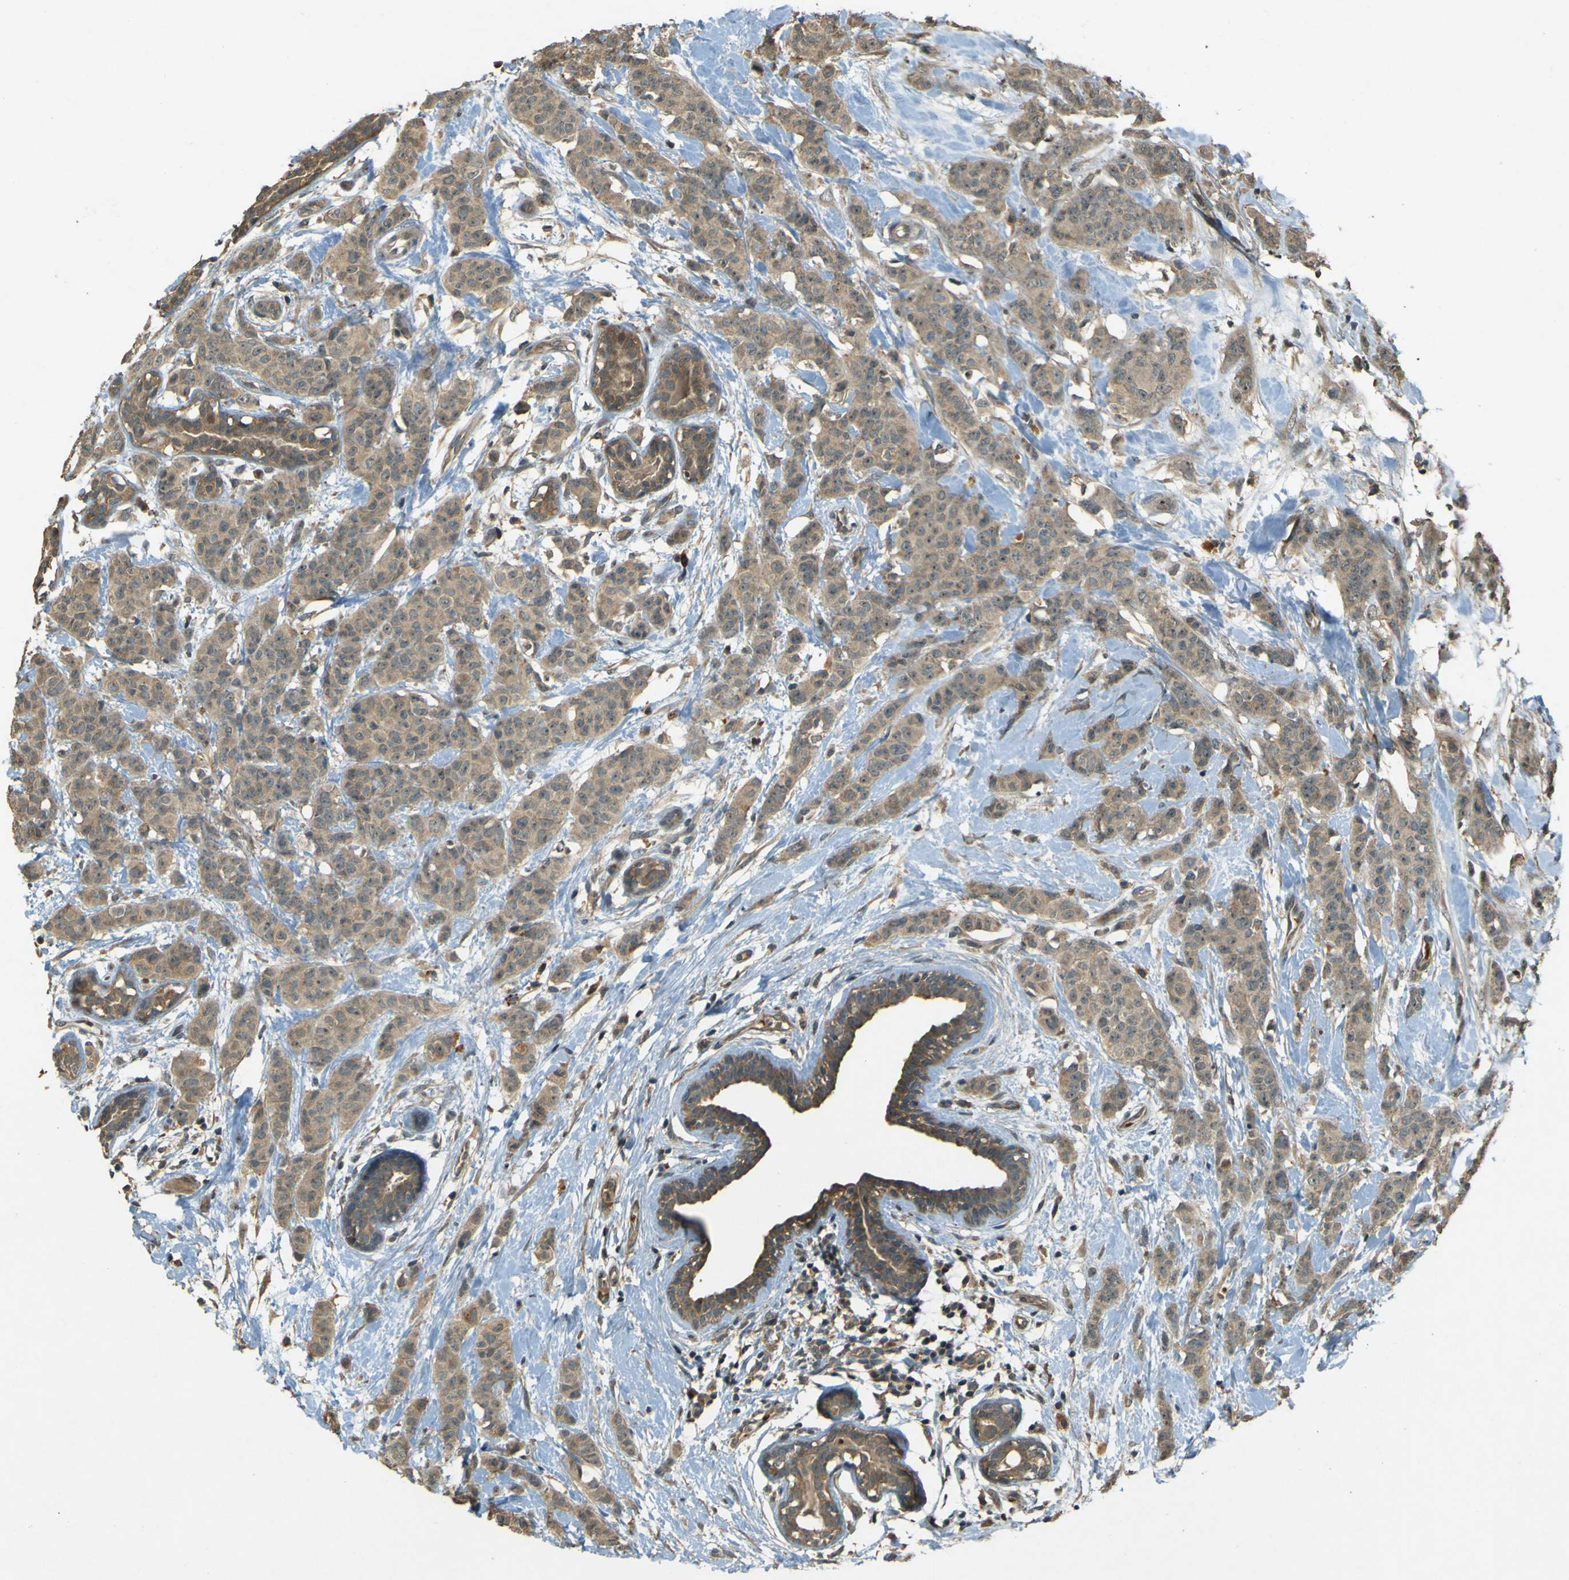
{"staining": {"intensity": "weak", "quantity": ">75%", "location": "cytoplasmic/membranous"}, "tissue": "breast cancer", "cell_type": "Tumor cells", "image_type": "cancer", "snomed": [{"axis": "morphology", "description": "Normal tissue, NOS"}, {"axis": "morphology", "description": "Duct carcinoma"}, {"axis": "topography", "description": "Breast"}], "caption": "The histopathology image shows staining of breast invasive ductal carcinoma, revealing weak cytoplasmic/membranous protein staining (brown color) within tumor cells. (DAB IHC with brightfield microscopy, high magnification).", "gene": "MPDZ", "patient": {"sex": "female", "age": 40}}